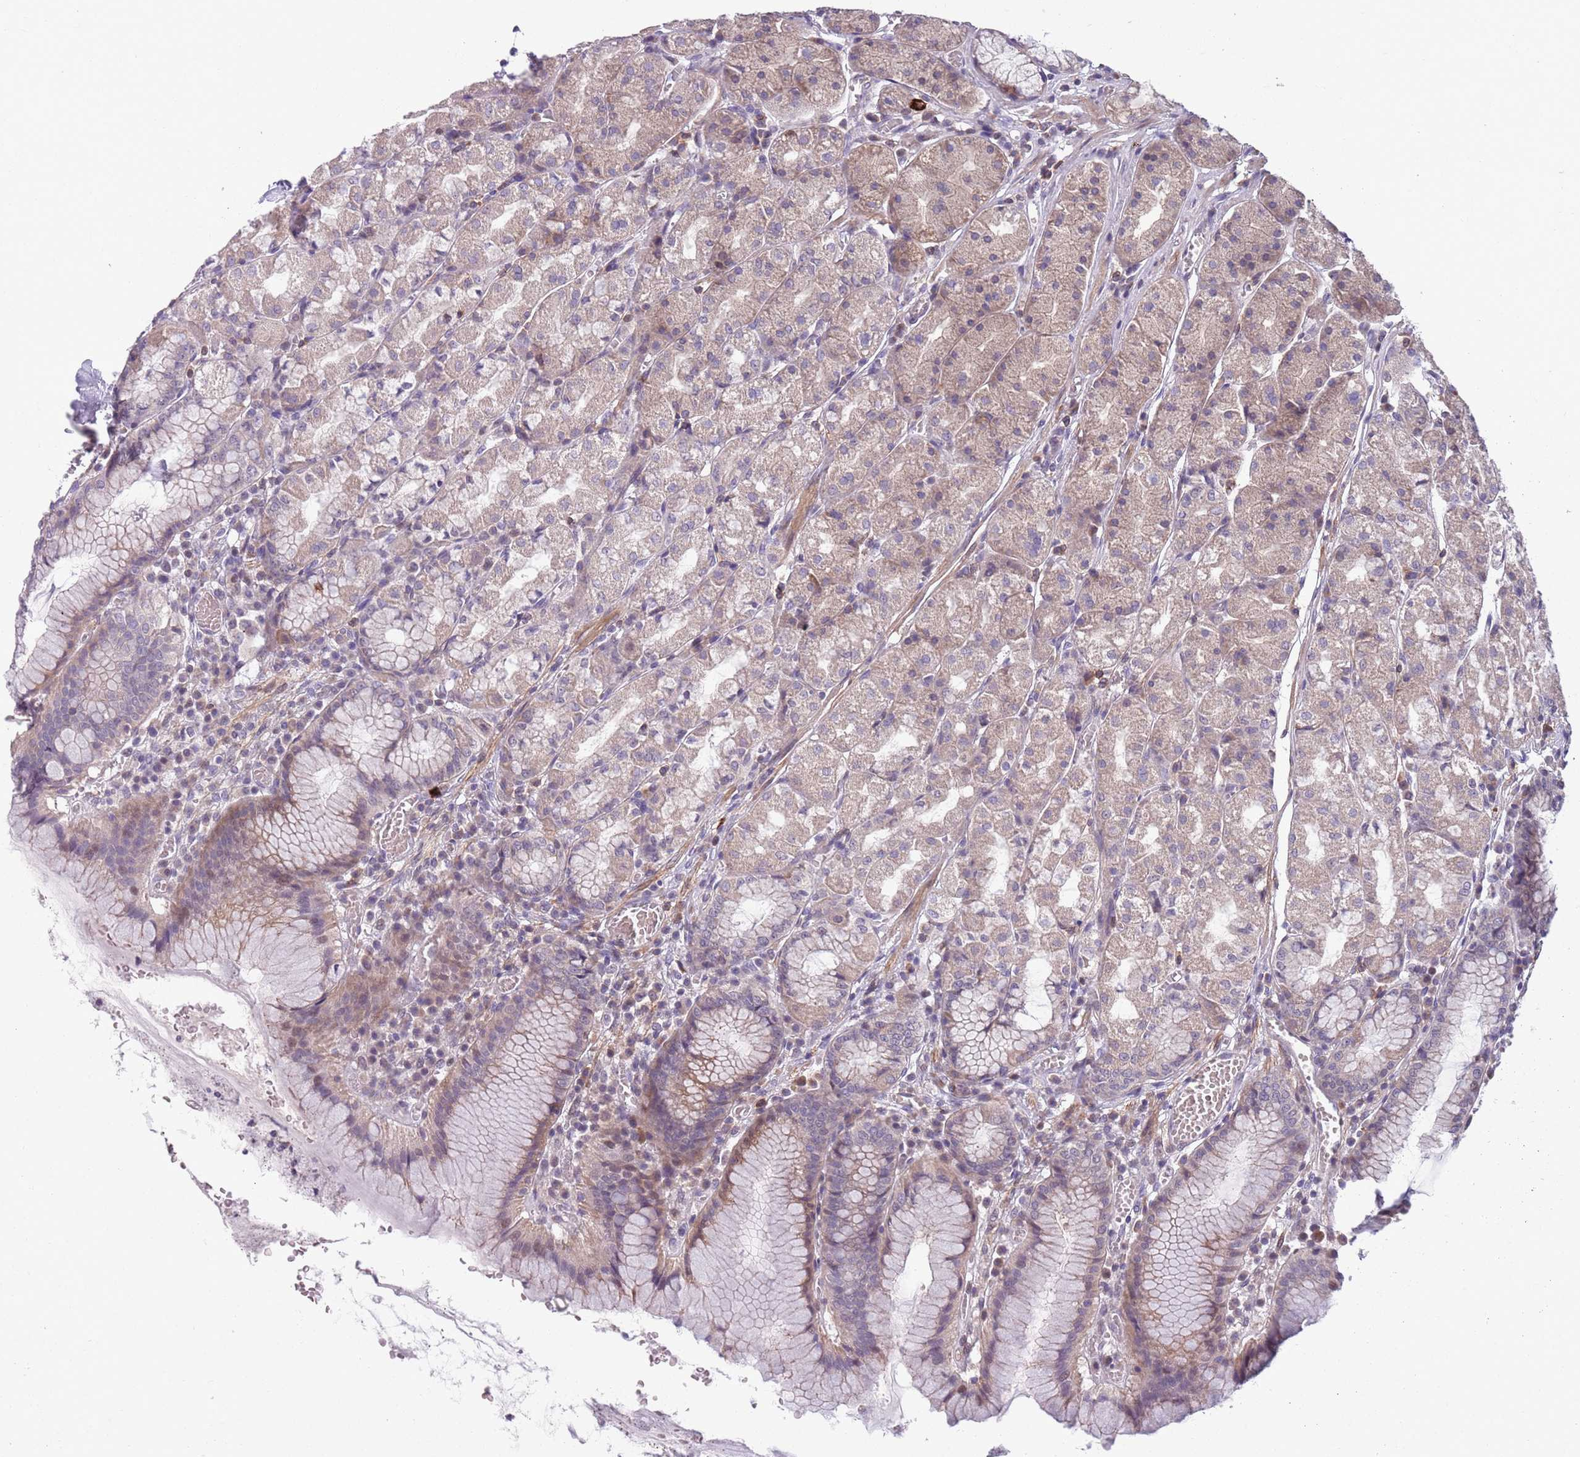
{"staining": {"intensity": "moderate", "quantity": "25%-75%", "location": "cytoplasmic/membranous"}, "tissue": "stomach", "cell_type": "Glandular cells", "image_type": "normal", "snomed": [{"axis": "morphology", "description": "Normal tissue, NOS"}, {"axis": "topography", "description": "Stomach"}], "caption": "An image showing moderate cytoplasmic/membranous staining in approximately 25%-75% of glandular cells in benign stomach, as visualized by brown immunohistochemical staining.", "gene": "JAML", "patient": {"sex": "male", "age": 55}}